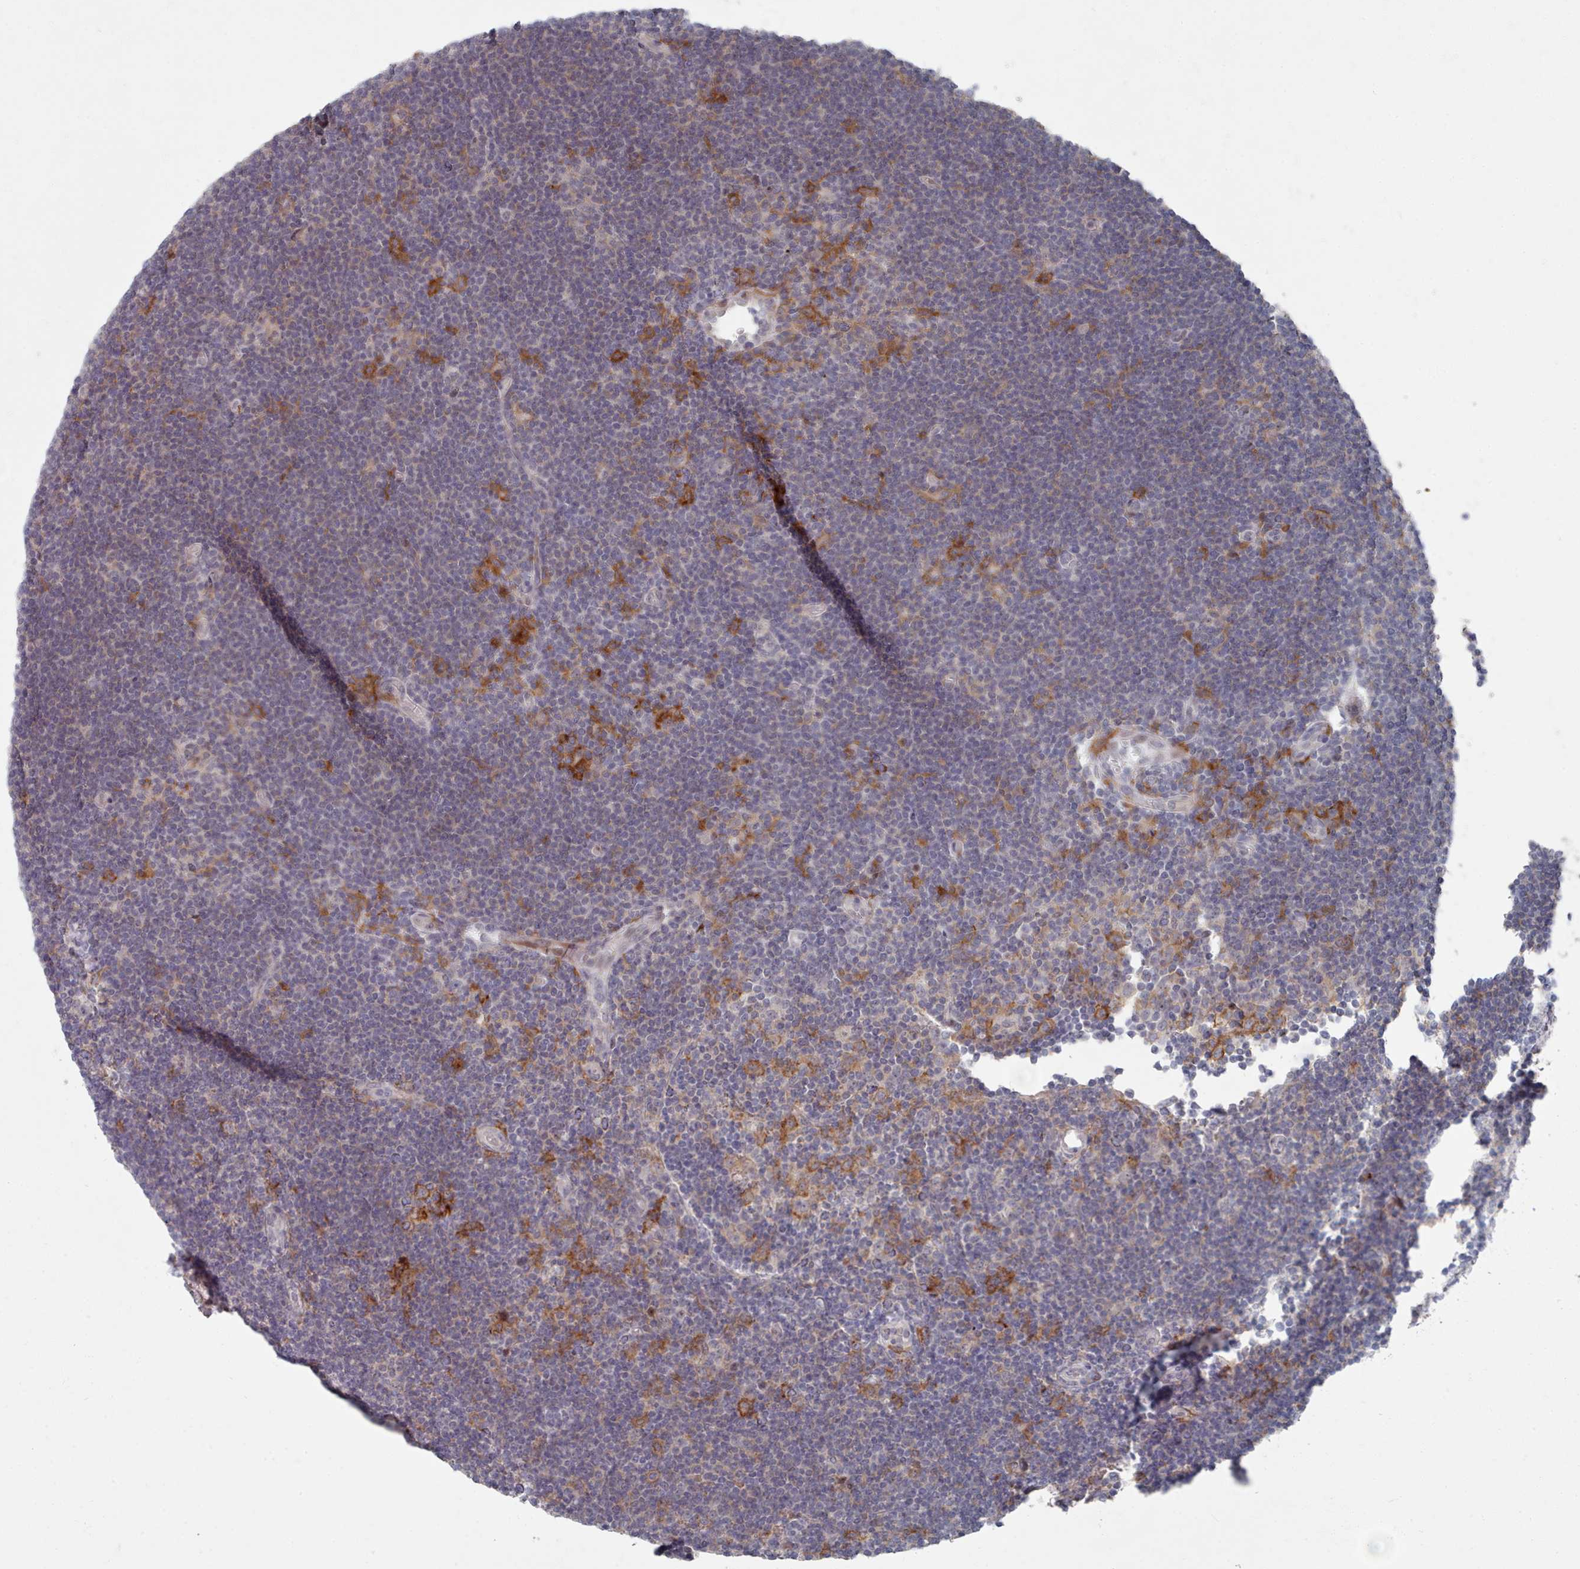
{"staining": {"intensity": "negative", "quantity": "none", "location": "none"}, "tissue": "lymphoma", "cell_type": "Tumor cells", "image_type": "cancer", "snomed": [{"axis": "morphology", "description": "Hodgkin's disease, NOS"}, {"axis": "topography", "description": "Lymph node"}], "caption": "The photomicrograph displays no significant positivity in tumor cells of Hodgkin's disease.", "gene": "COL8A2", "patient": {"sex": "female", "age": 57}}